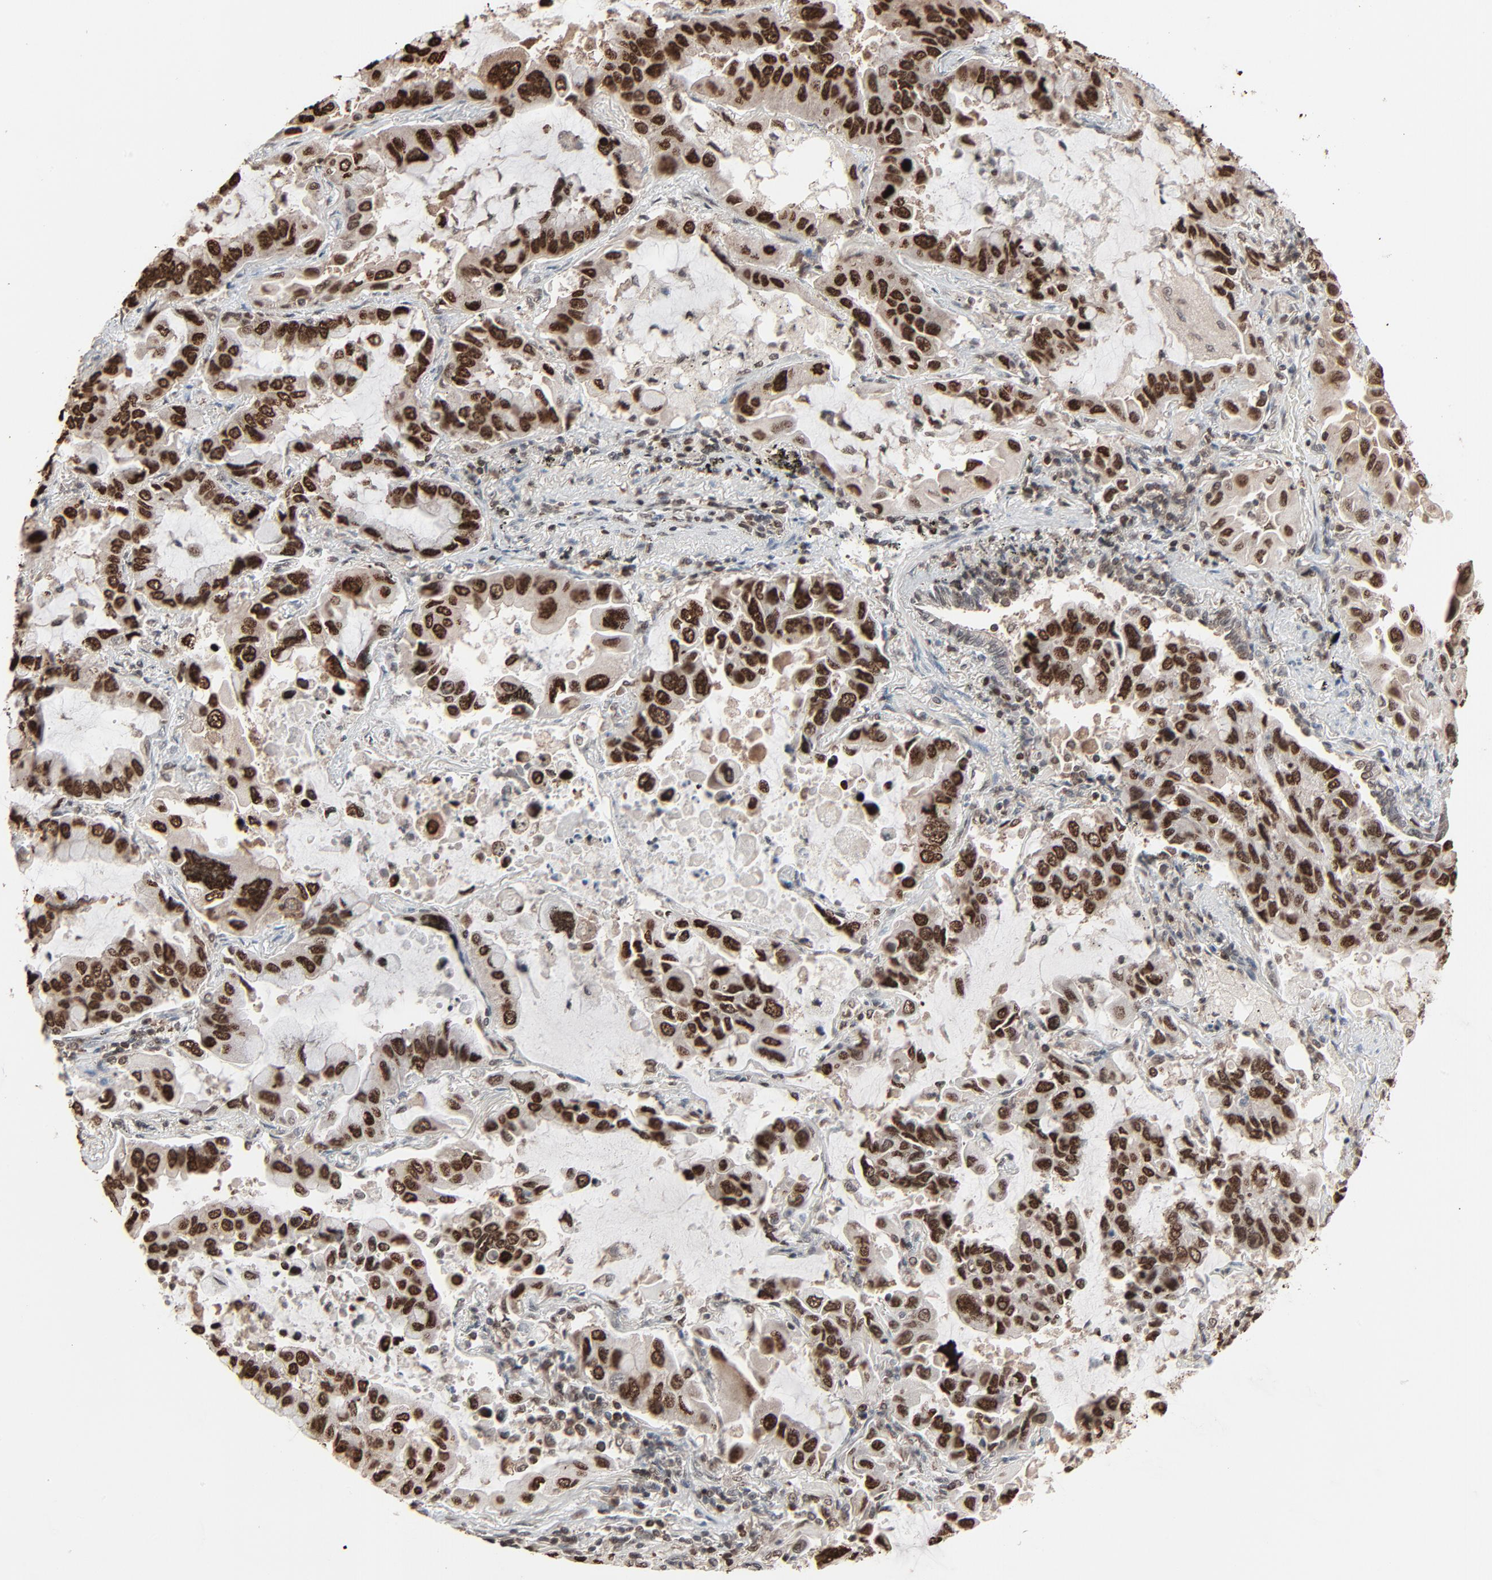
{"staining": {"intensity": "strong", "quantity": ">75%", "location": "nuclear"}, "tissue": "lung cancer", "cell_type": "Tumor cells", "image_type": "cancer", "snomed": [{"axis": "morphology", "description": "Adenocarcinoma, NOS"}, {"axis": "topography", "description": "Lung"}], "caption": "IHC (DAB (3,3'-diaminobenzidine)) staining of human lung adenocarcinoma displays strong nuclear protein staining in approximately >75% of tumor cells.", "gene": "RPS6KA3", "patient": {"sex": "male", "age": 64}}